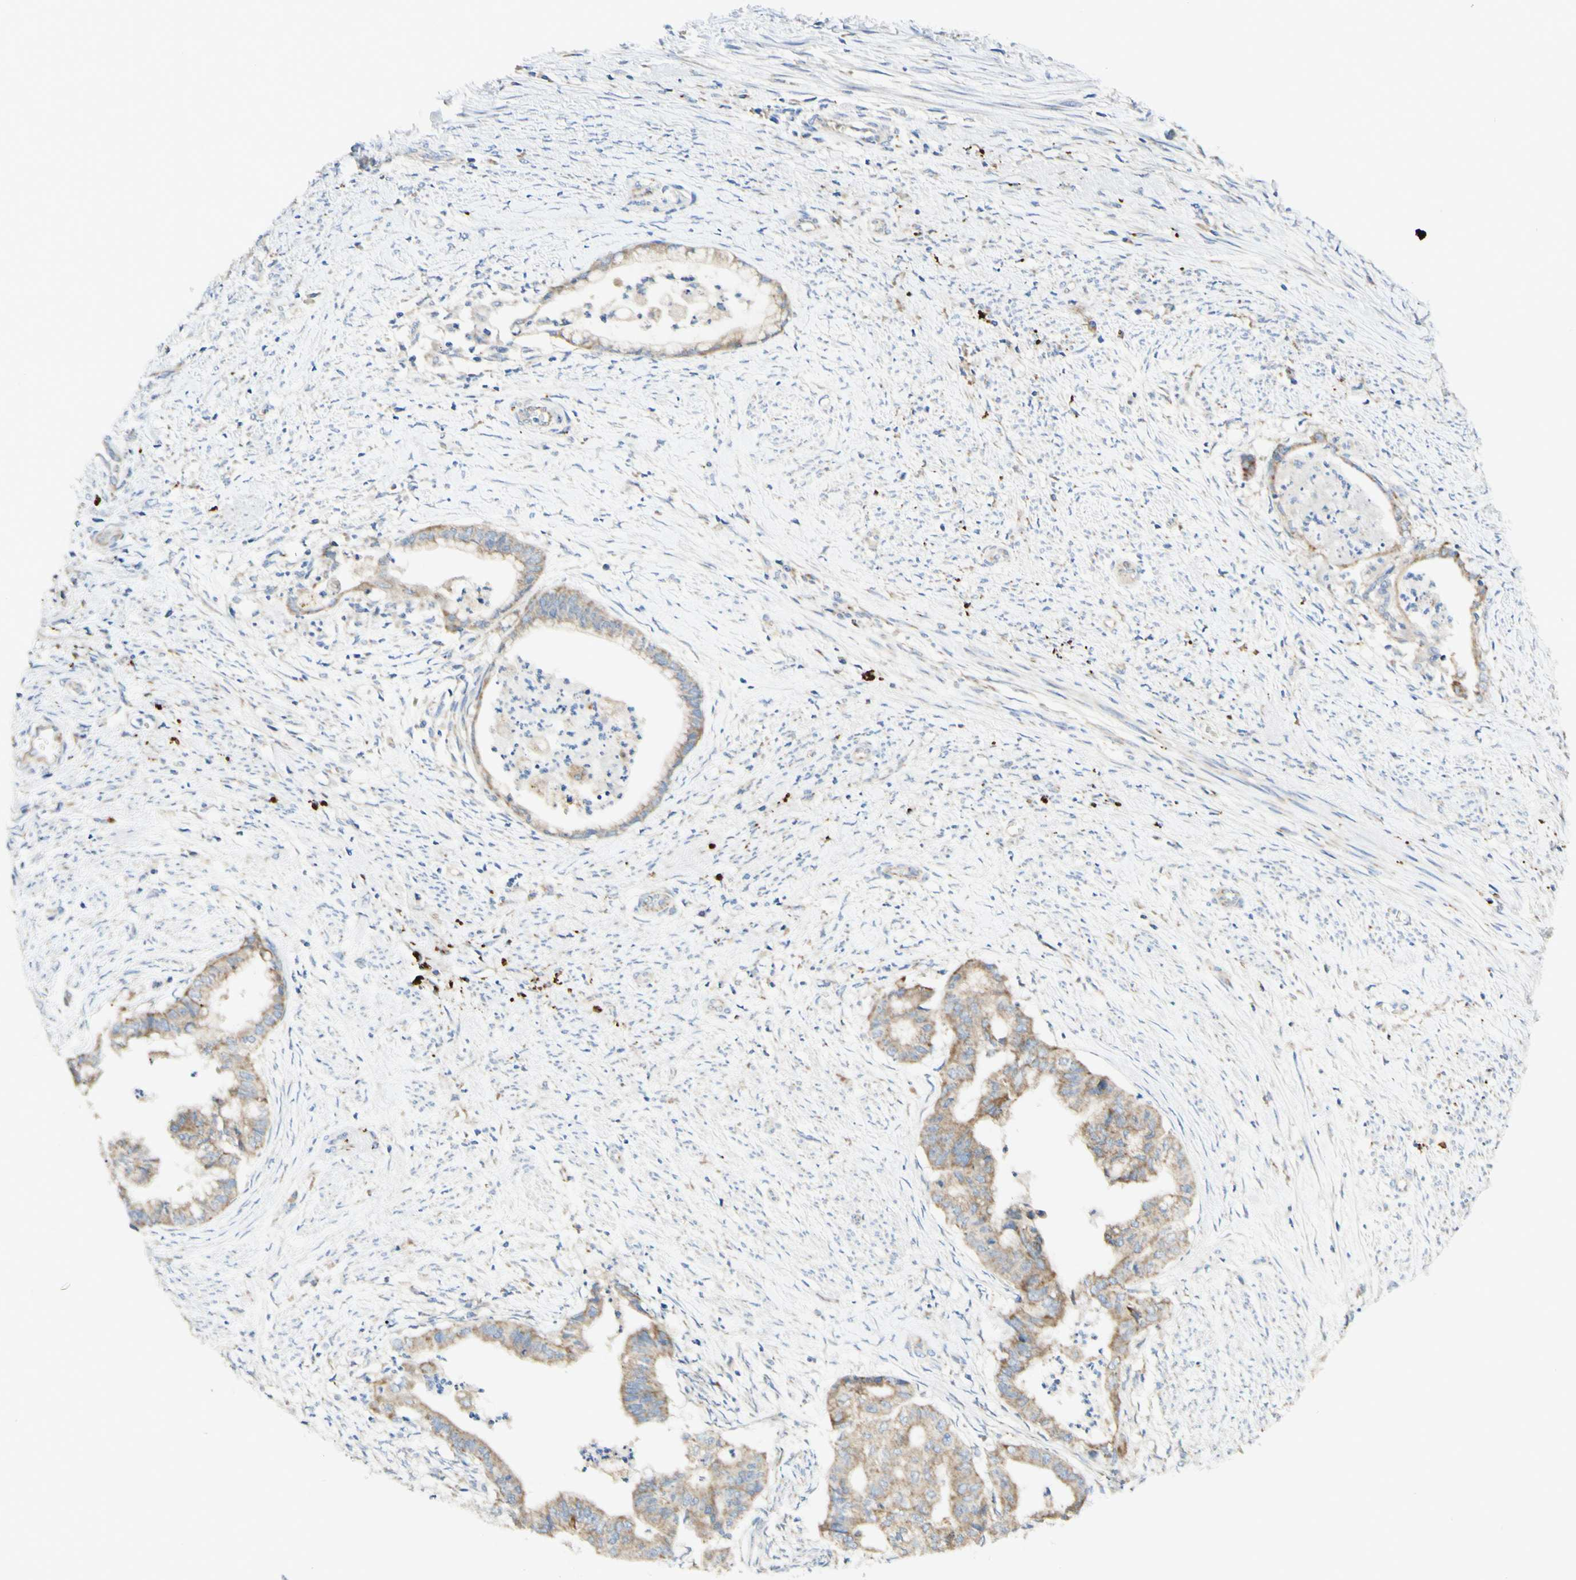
{"staining": {"intensity": "moderate", "quantity": ">75%", "location": "cytoplasmic/membranous"}, "tissue": "endometrial cancer", "cell_type": "Tumor cells", "image_type": "cancer", "snomed": [{"axis": "morphology", "description": "Necrosis, NOS"}, {"axis": "morphology", "description": "Adenocarcinoma, NOS"}, {"axis": "topography", "description": "Endometrium"}], "caption": "This photomicrograph displays adenocarcinoma (endometrial) stained with immunohistochemistry to label a protein in brown. The cytoplasmic/membranous of tumor cells show moderate positivity for the protein. Nuclei are counter-stained blue.", "gene": "ARMC10", "patient": {"sex": "female", "age": 79}}